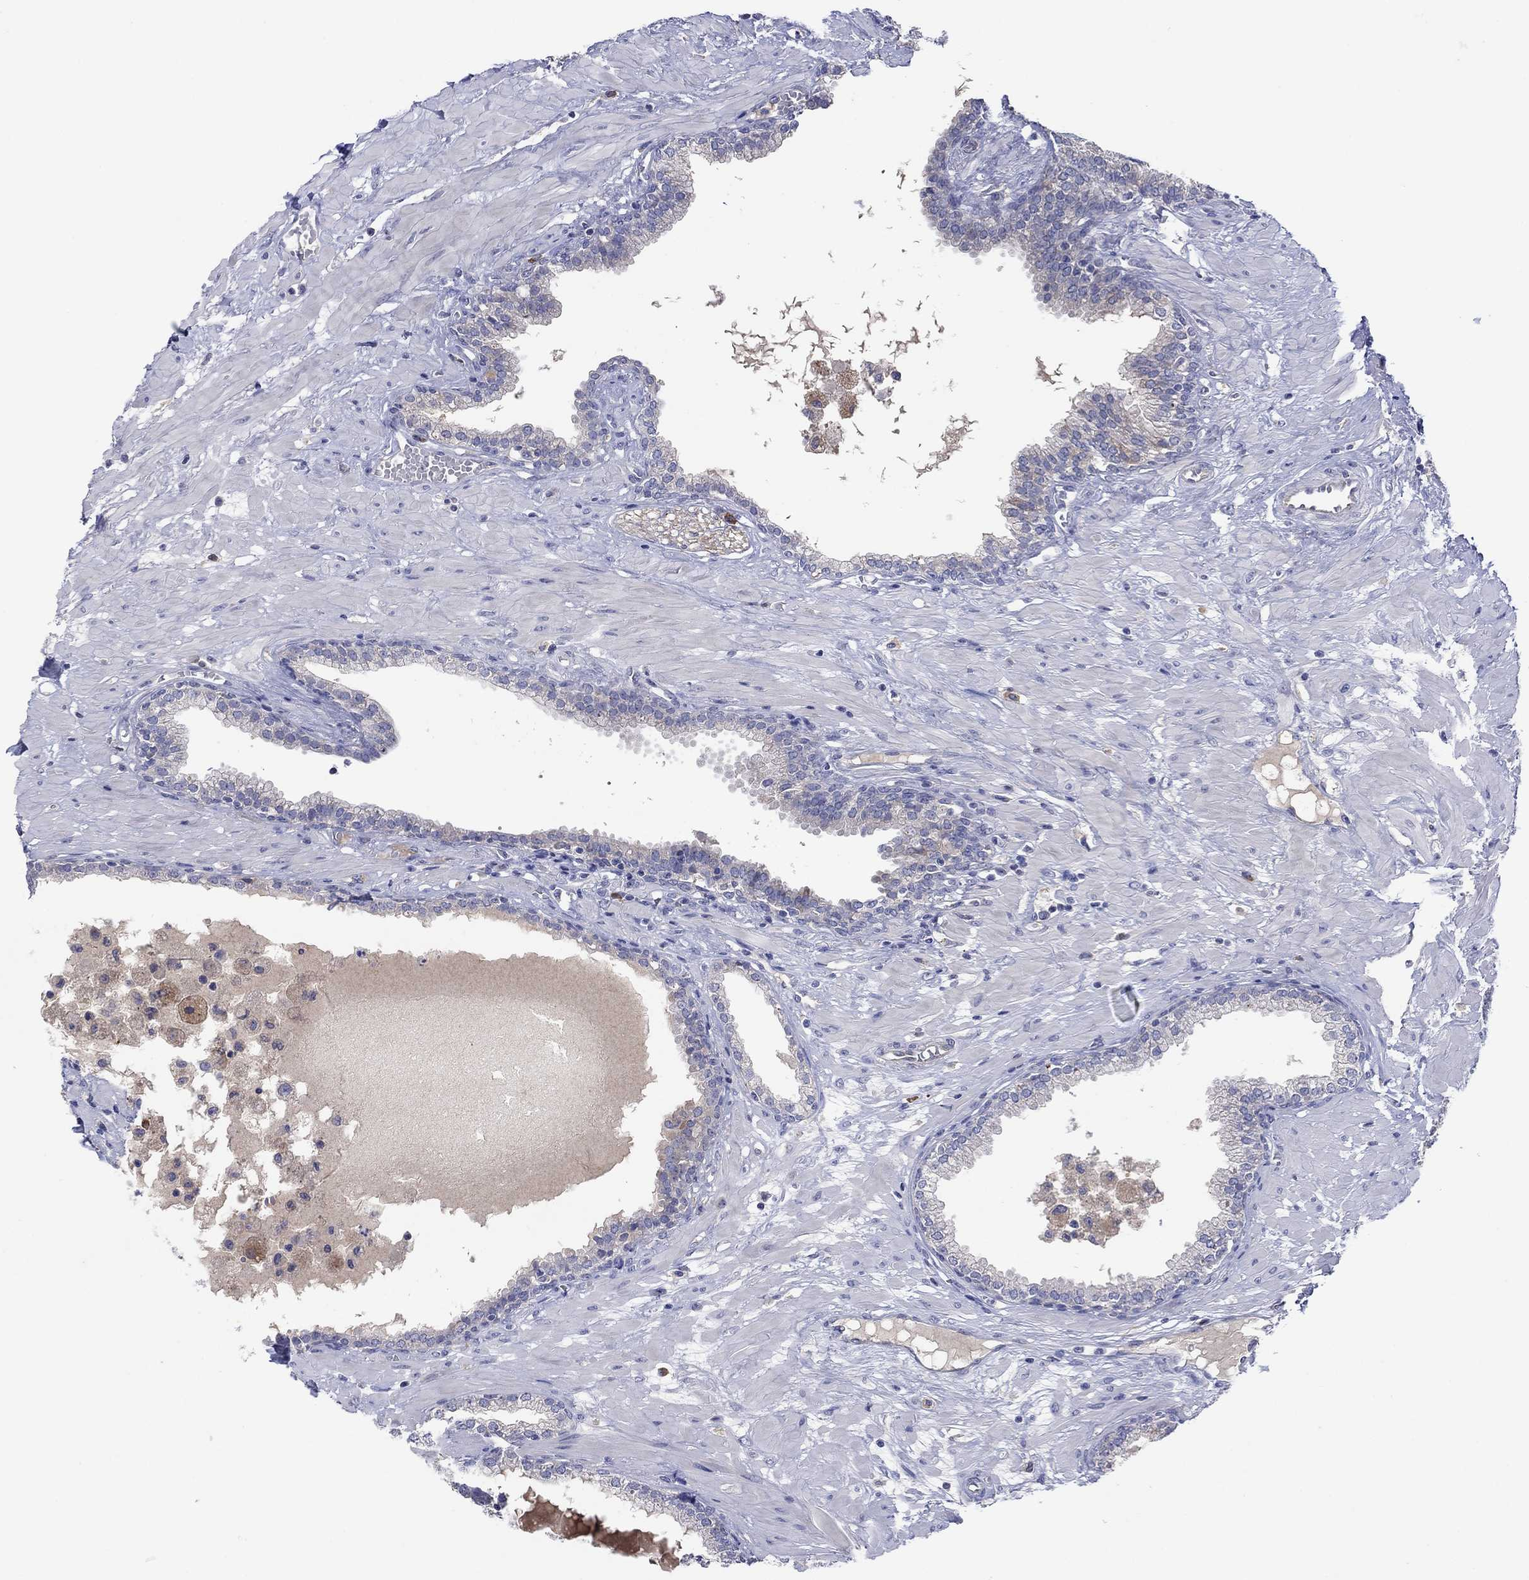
{"staining": {"intensity": "negative", "quantity": "none", "location": "none"}, "tissue": "prostate", "cell_type": "Glandular cells", "image_type": "normal", "snomed": [{"axis": "morphology", "description": "Normal tissue, NOS"}, {"axis": "topography", "description": "Prostate"}], "caption": "Immunohistochemistry of normal human prostate exhibits no expression in glandular cells. Nuclei are stained in blue.", "gene": "PLCL2", "patient": {"sex": "male", "age": 64}}